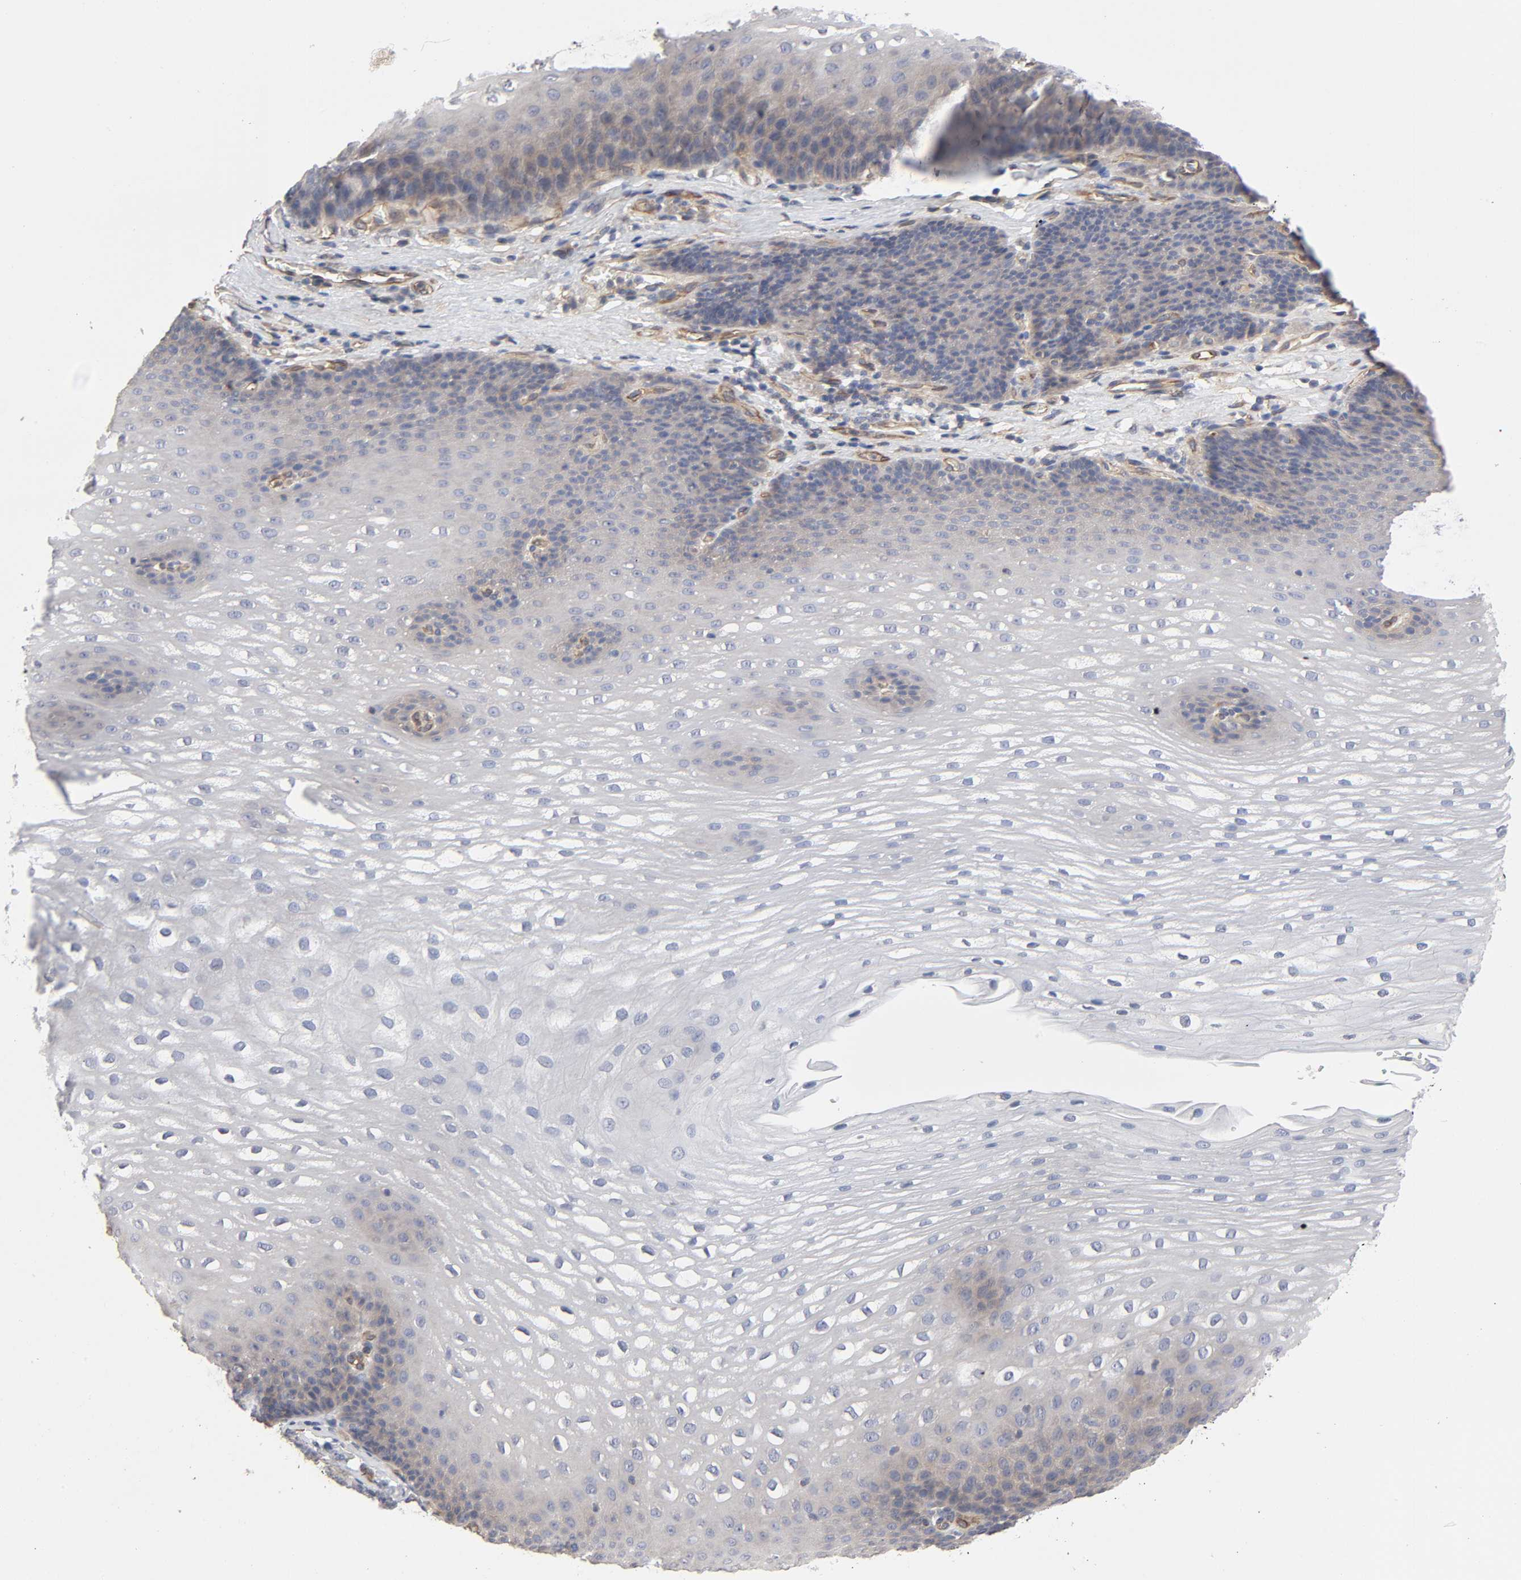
{"staining": {"intensity": "negative", "quantity": "none", "location": "none"}, "tissue": "esophagus", "cell_type": "Squamous epithelial cells", "image_type": "normal", "snomed": [{"axis": "morphology", "description": "Normal tissue, NOS"}, {"axis": "topography", "description": "Esophagus"}], "caption": "Micrograph shows no significant protein staining in squamous epithelial cells of benign esophagus. Brightfield microscopy of immunohistochemistry (IHC) stained with DAB (3,3'-diaminobenzidine) (brown) and hematoxylin (blue), captured at high magnification.", "gene": "RAB13", "patient": {"sex": "male", "age": 48}}